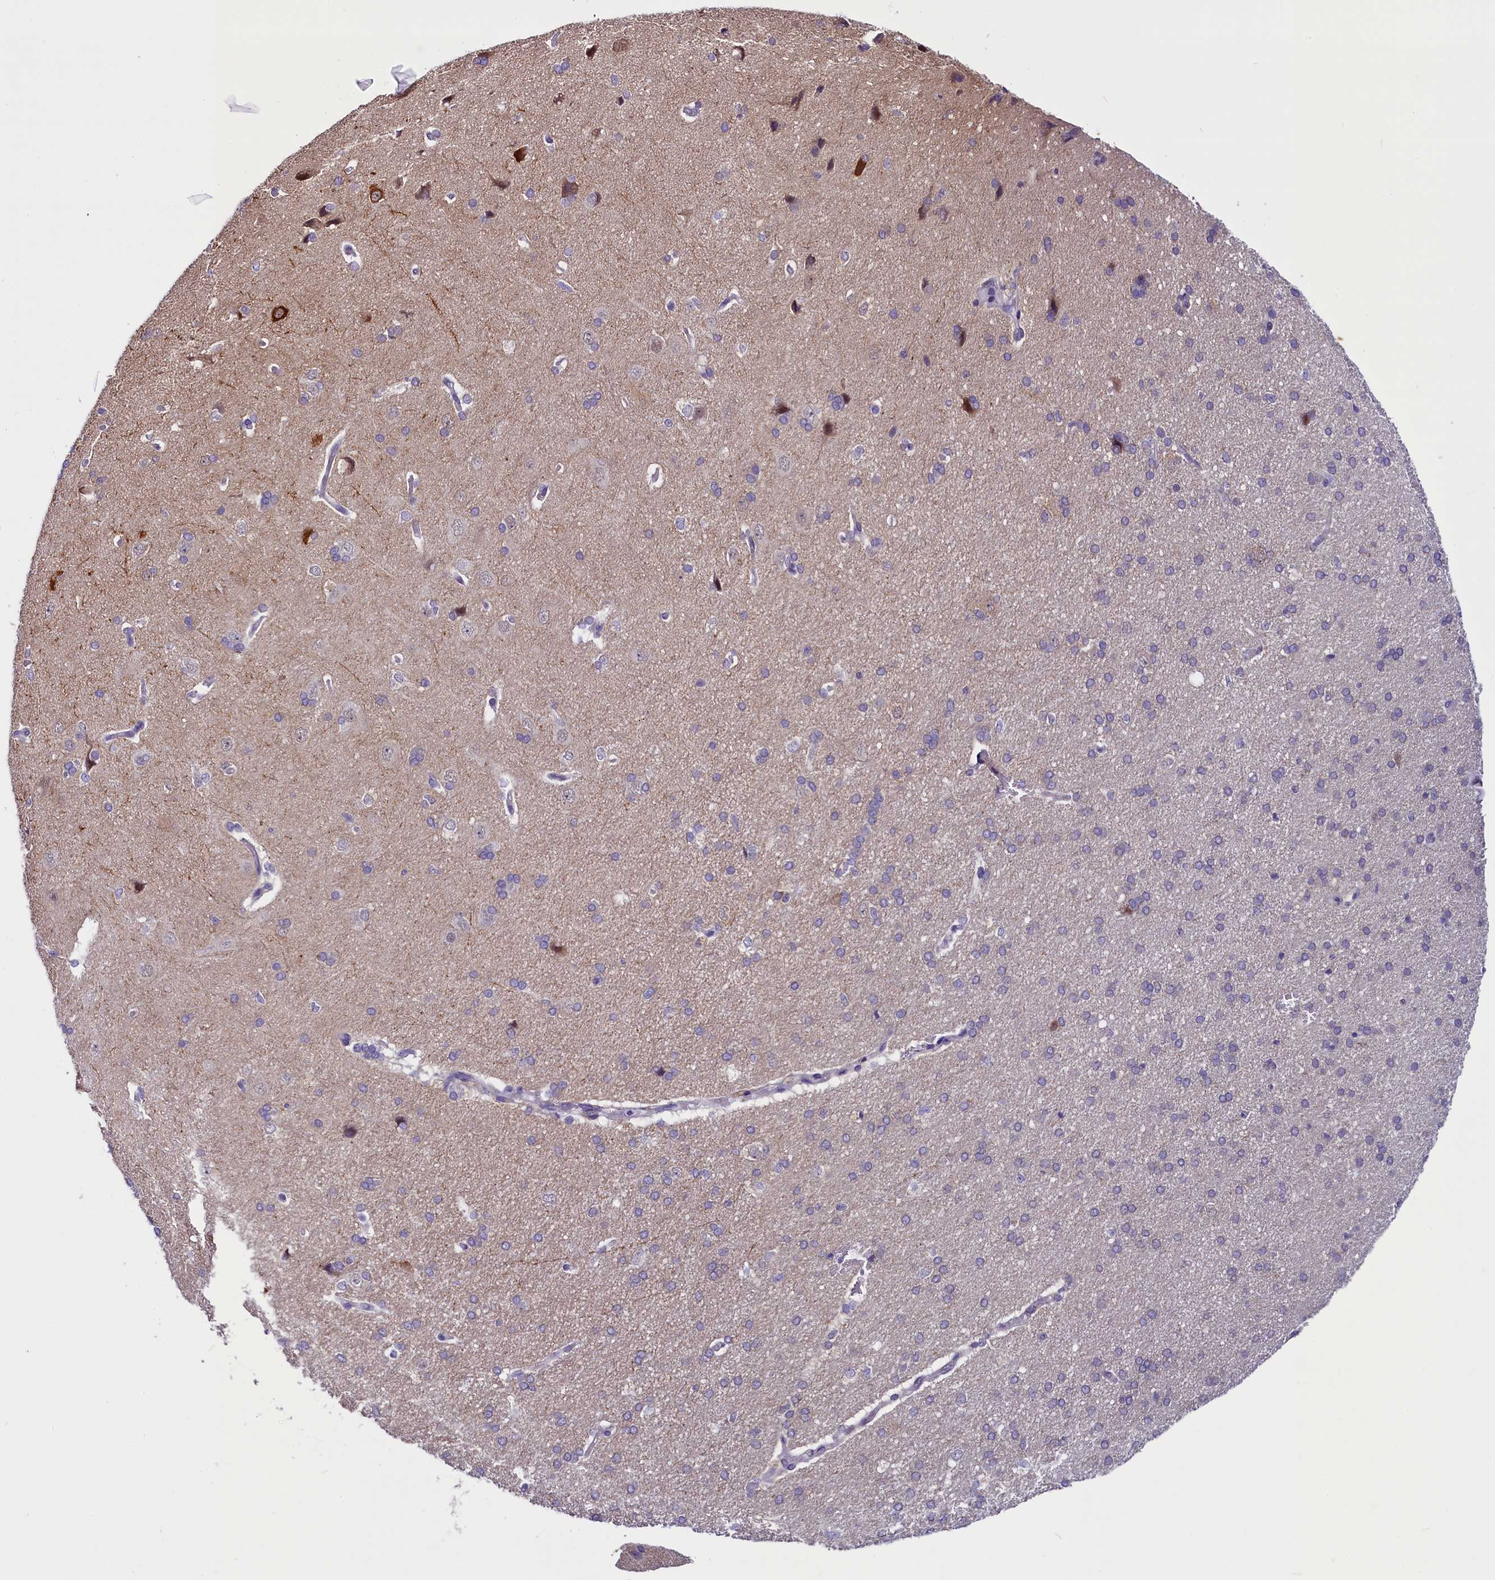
{"staining": {"intensity": "negative", "quantity": "none", "location": "none"}, "tissue": "cerebral cortex", "cell_type": "Endothelial cells", "image_type": "normal", "snomed": [{"axis": "morphology", "description": "Normal tissue, NOS"}, {"axis": "topography", "description": "Cerebral cortex"}], "caption": "A high-resolution image shows IHC staining of benign cerebral cortex, which displays no significant positivity in endothelial cells. (Stains: DAB immunohistochemistry (IHC) with hematoxylin counter stain, Microscopy: brightfield microscopy at high magnification).", "gene": "OSGEP", "patient": {"sex": "male", "age": 62}}